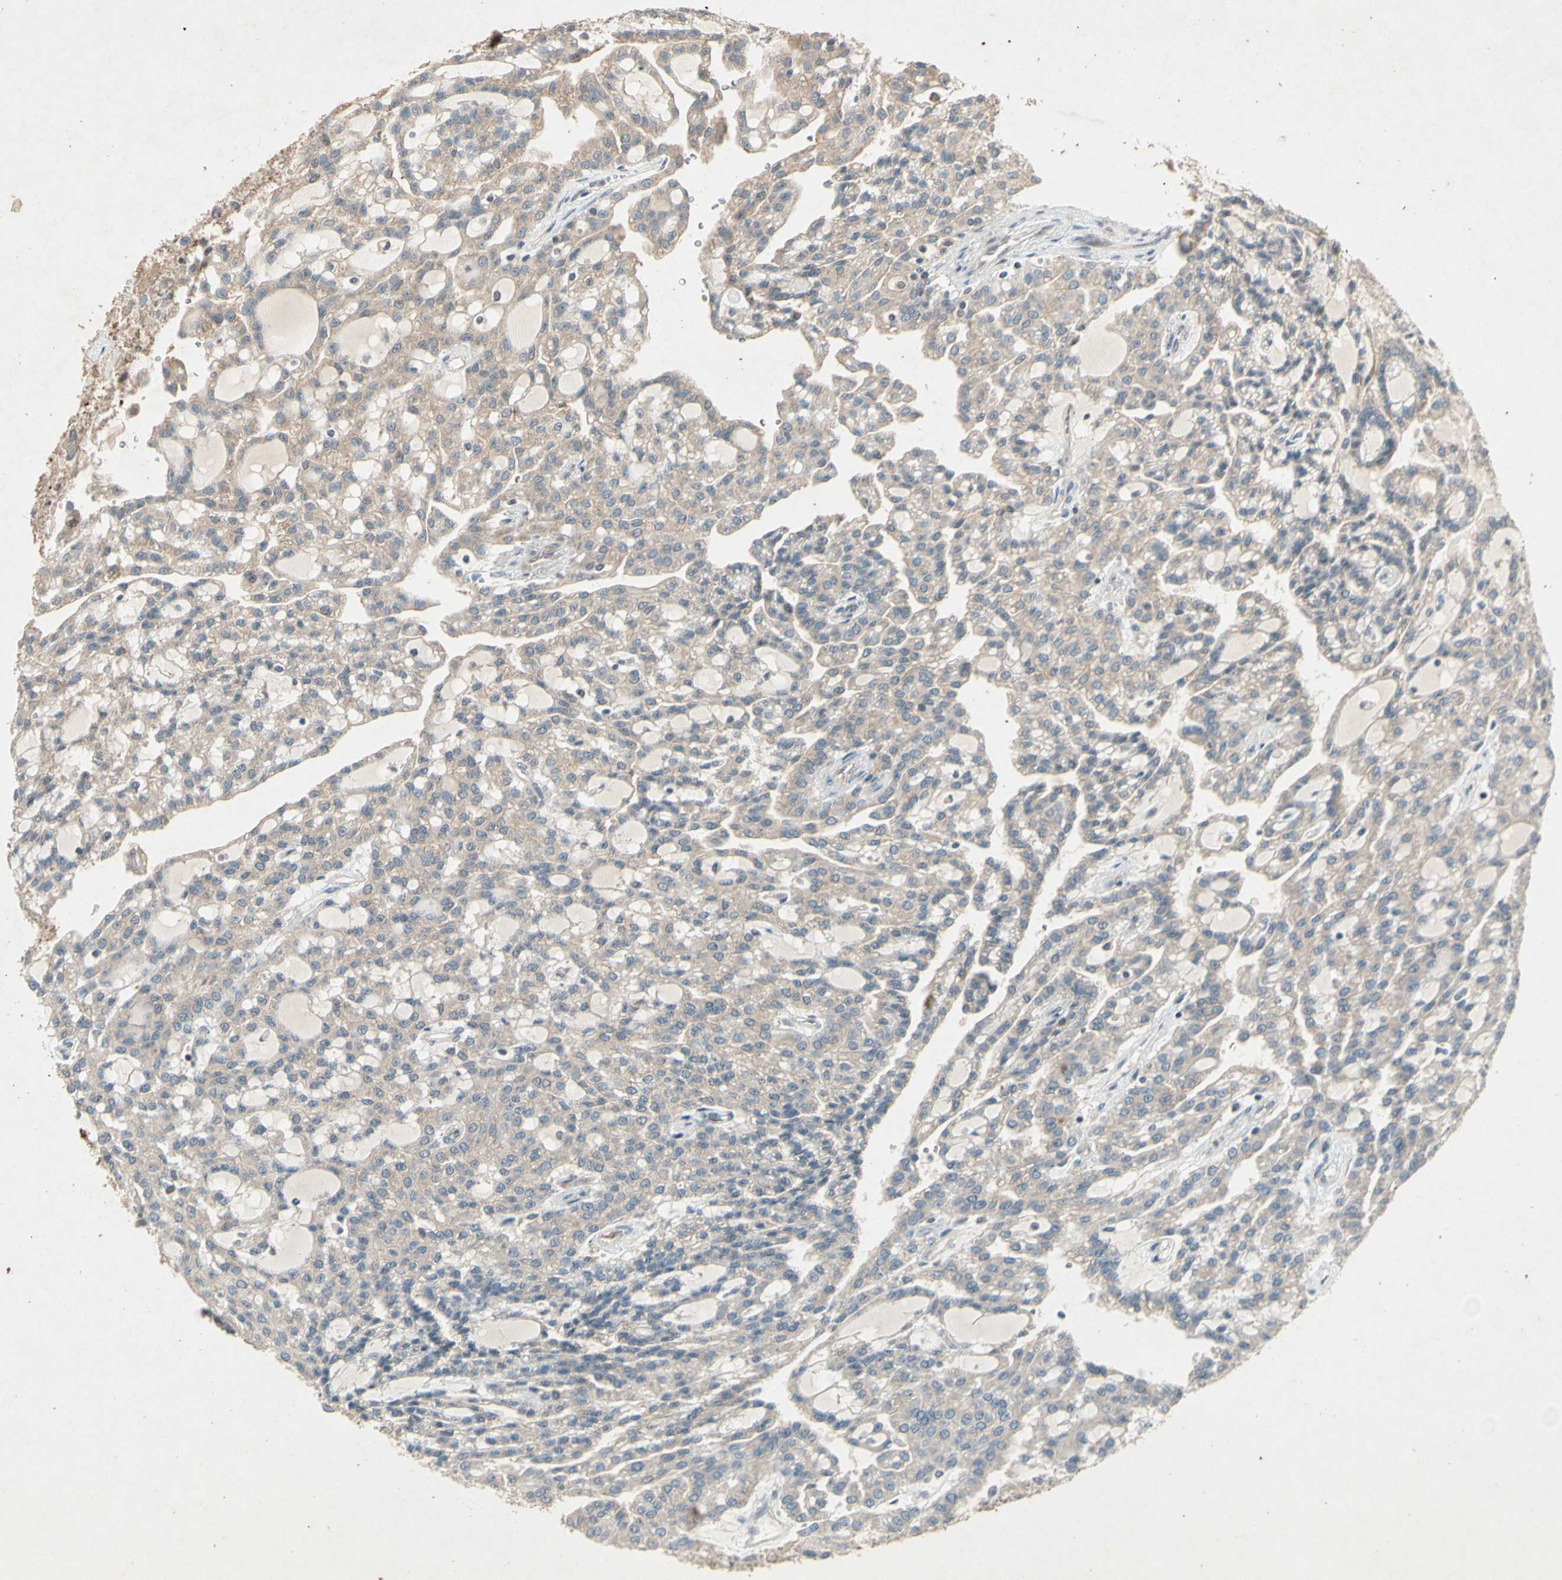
{"staining": {"intensity": "weak", "quantity": "25%-75%", "location": "cytoplasmic/membranous"}, "tissue": "renal cancer", "cell_type": "Tumor cells", "image_type": "cancer", "snomed": [{"axis": "morphology", "description": "Adenocarcinoma, NOS"}, {"axis": "topography", "description": "Kidney"}], "caption": "Renal adenocarcinoma stained for a protein (brown) exhibits weak cytoplasmic/membranous positive positivity in about 25%-75% of tumor cells.", "gene": "GPLD1", "patient": {"sex": "male", "age": 63}}